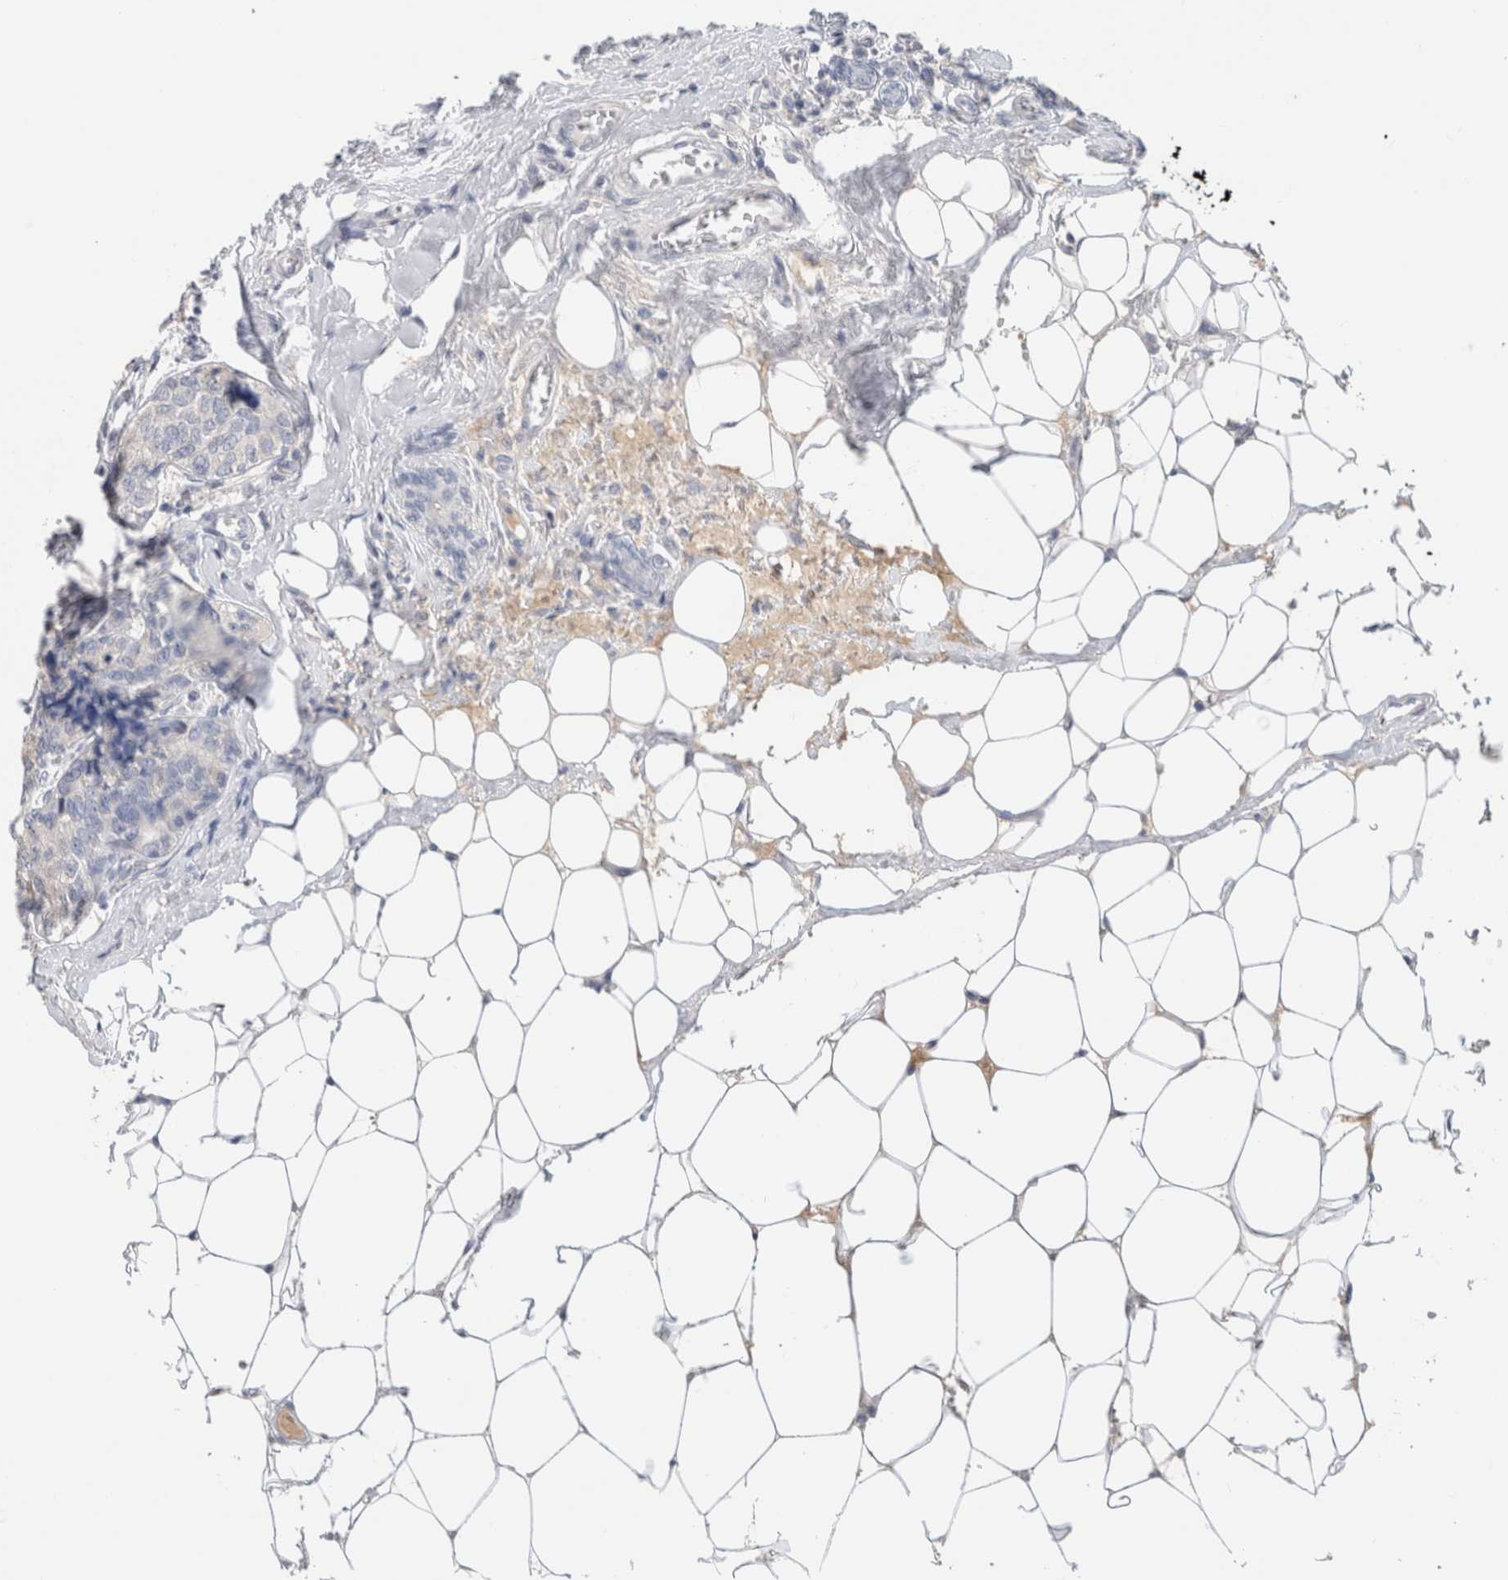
{"staining": {"intensity": "negative", "quantity": "none", "location": "none"}, "tissue": "breast cancer", "cell_type": "Tumor cells", "image_type": "cancer", "snomed": [{"axis": "morphology", "description": "Normal tissue, NOS"}, {"axis": "morphology", "description": "Duct carcinoma"}, {"axis": "topography", "description": "Breast"}], "caption": "The immunohistochemistry photomicrograph has no significant positivity in tumor cells of breast cancer (infiltrating ductal carcinoma) tissue.", "gene": "SCGB1A1", "patient": {"sex": "female", "age": 43}}